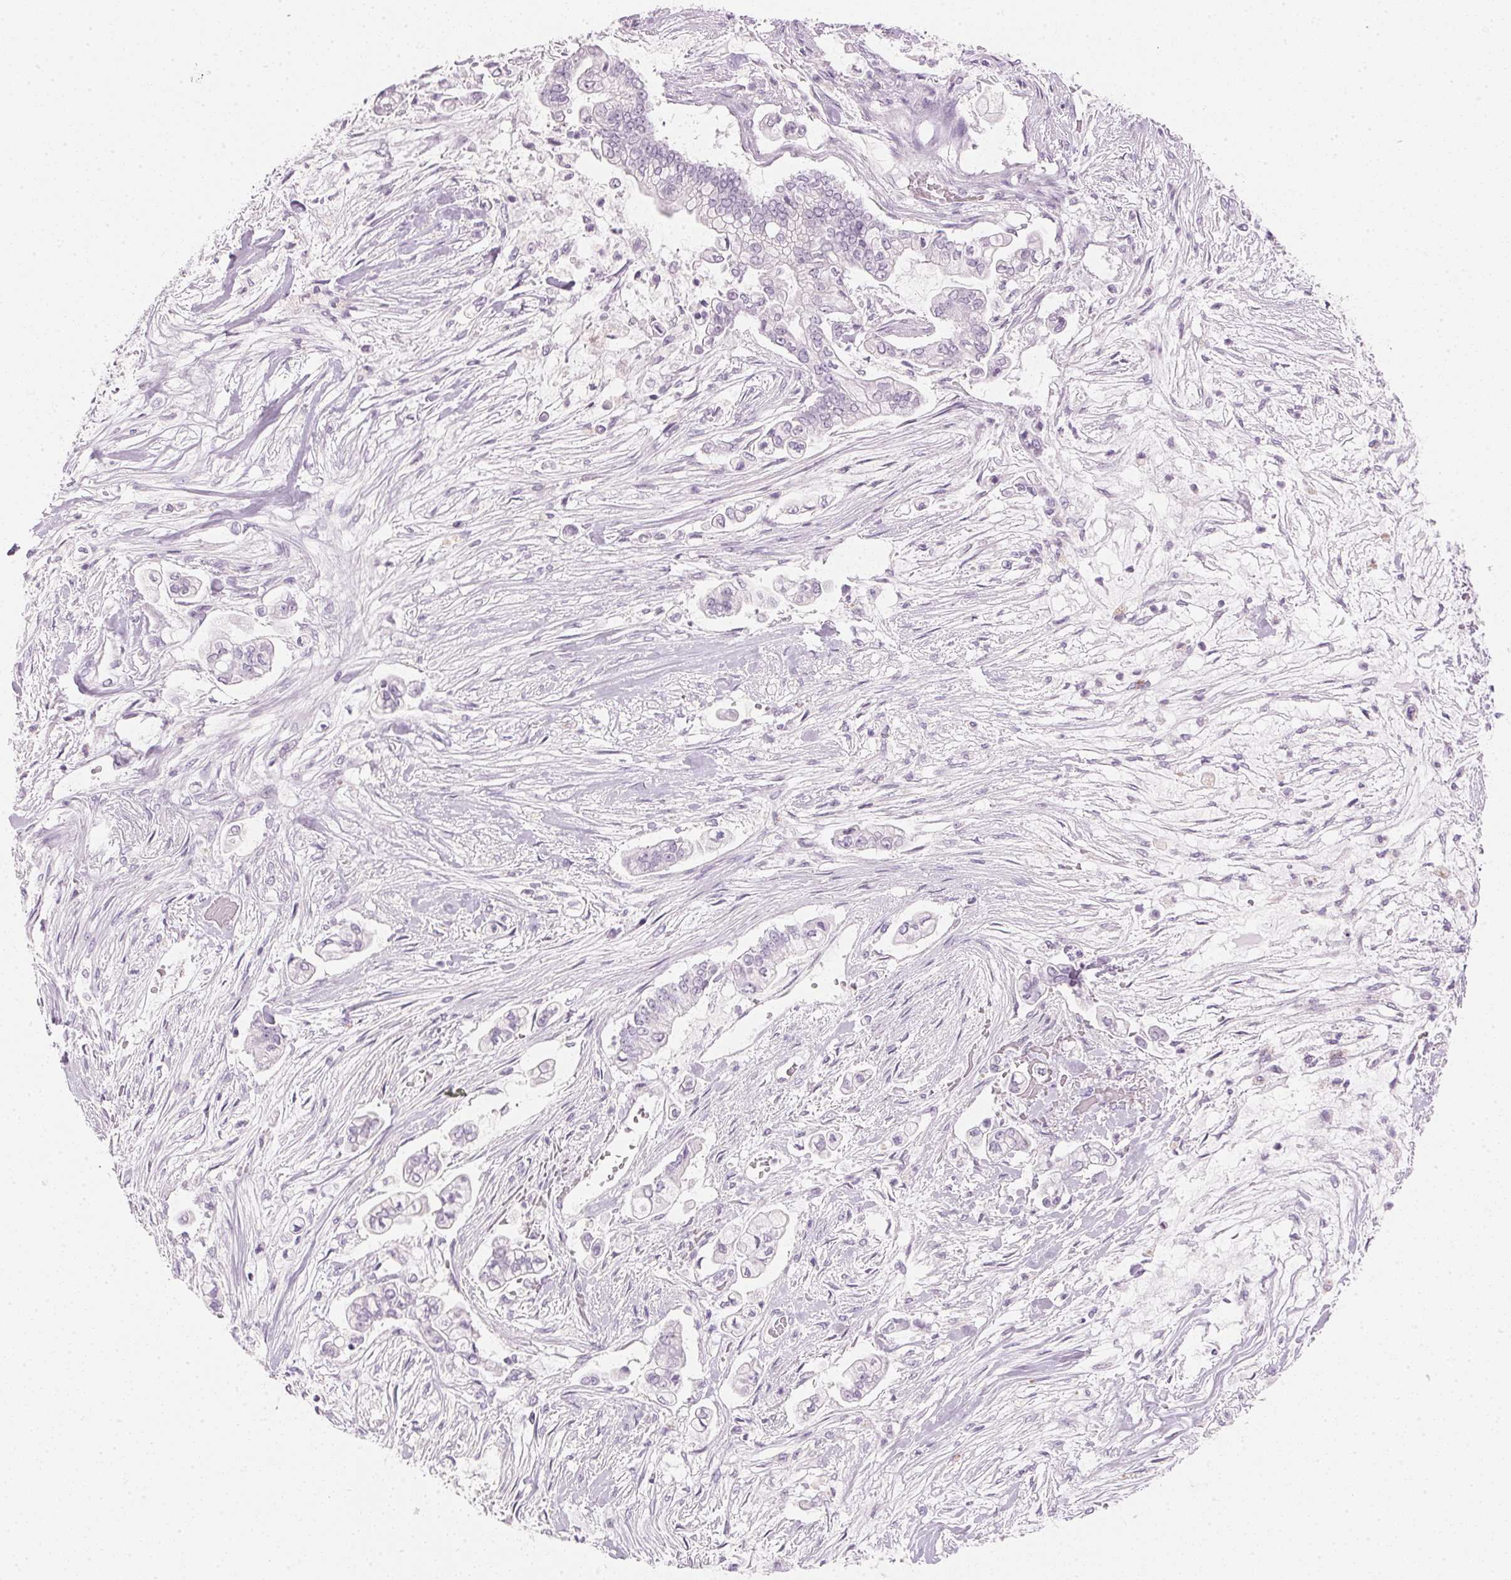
{"staining": {"intensity": "negative", "quantity": "none", "location": "none"}, "tissue": "pancreatic cancer", "cell_type": "Tumor cells", "image_type": "cancer", "snomed": [{"axis": "morphology", "description": "Adenocarcinoma, NOS"}, {"axis": "topography", "description": "Pancreas"}], "caption": "Immunohistochemical staining of pancreatic cancer (adenocarcinoma) demonstrates no significant positivity in tumor cells.", "gene": "IGFBP1", "patient": {"sex": "female", "age": 69}}